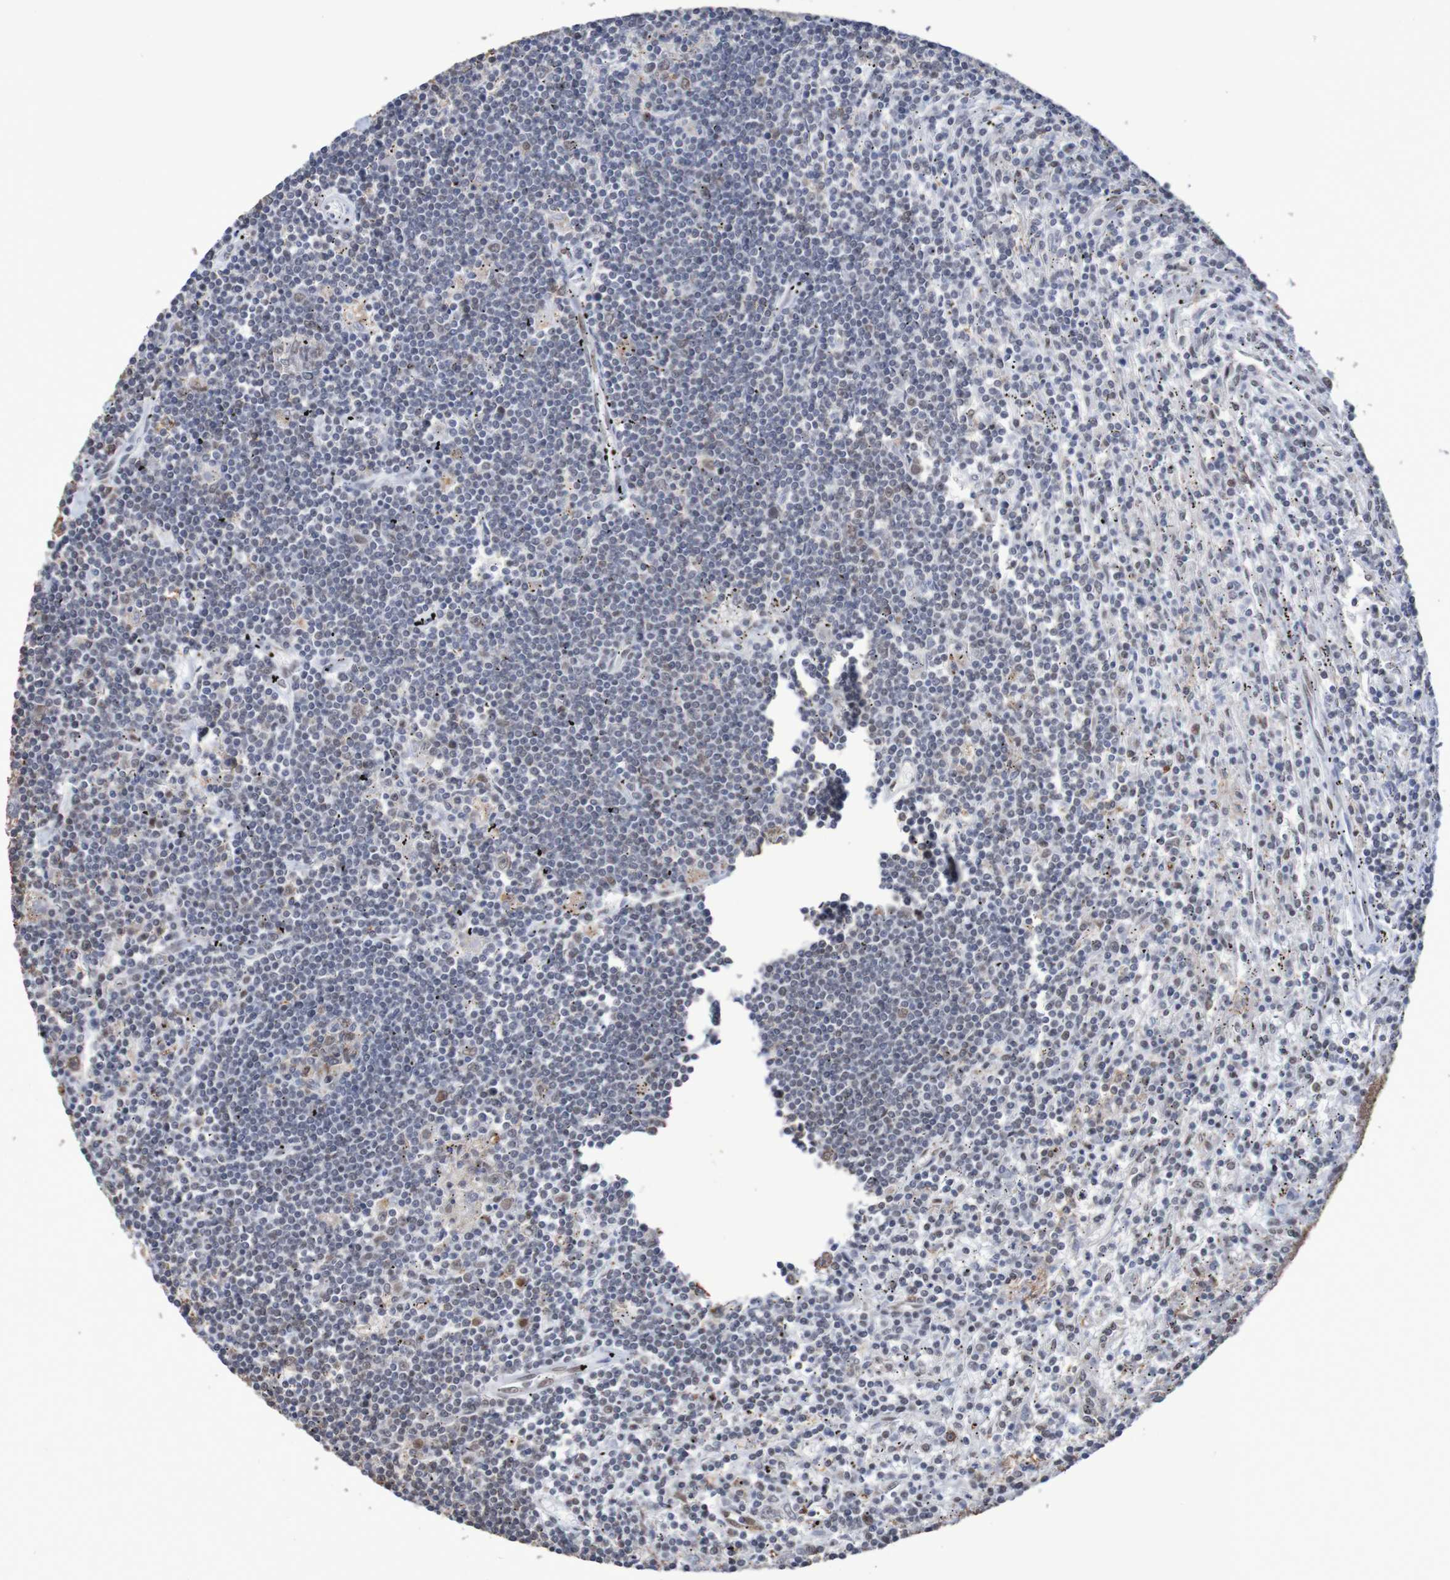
{"staining": {"intensity": "negative", "quantity": "none", "location": "none"}, "tissue": "lymphoma", "cell_type": "Tumor cells", "image_type": "cancer", "snomed": [{"axis": "morphology", "description": "Malignant lymphoma, non-Hodgkin's type, Low grade"}, {"axis": "topography", "description": "Spleen"}], "caption": "This is an IHC photomicrograph of human lymphoma. There is no expression in tumor cells.", "gene": "MRTFB", "patient": {"sex": "male", "age": 76}}